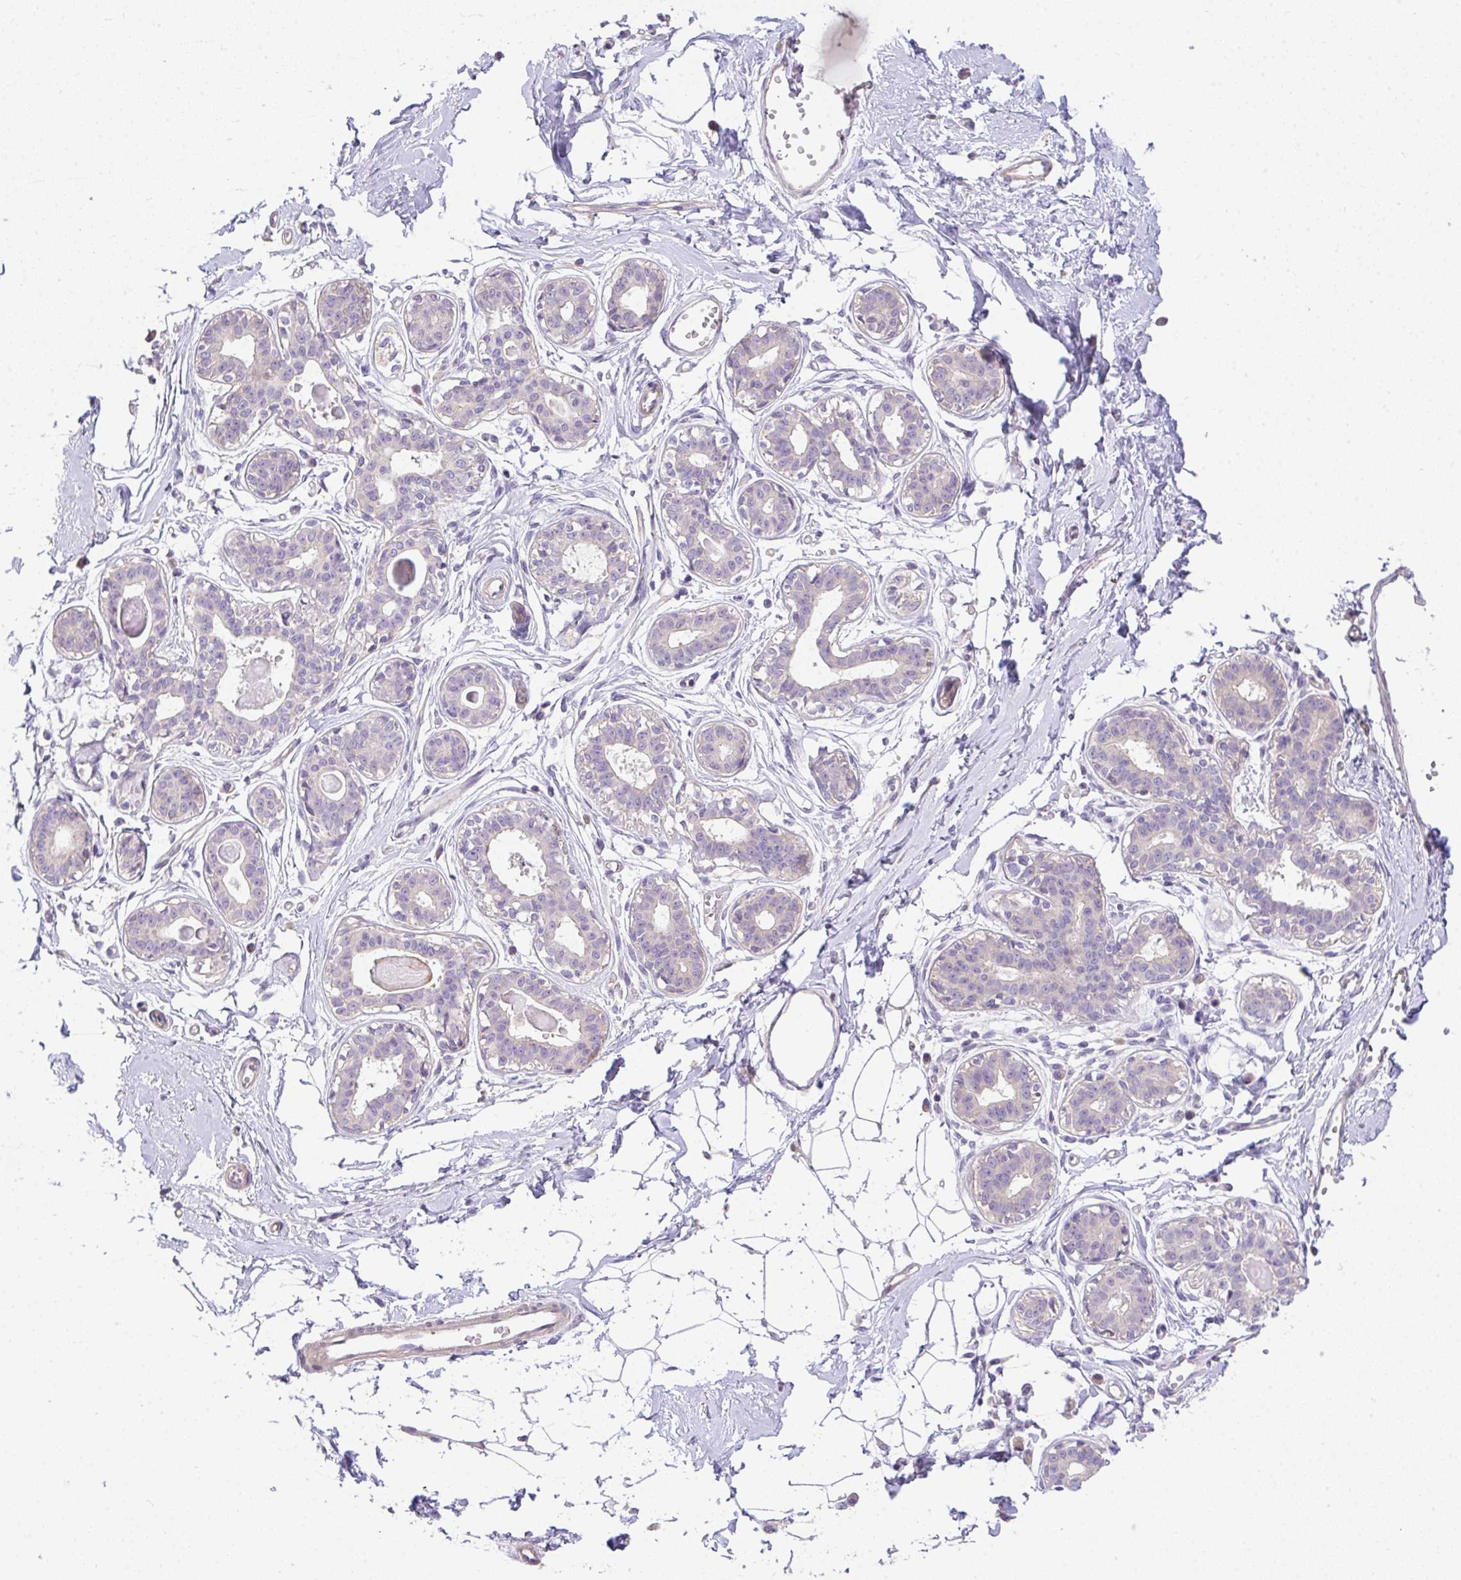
{"staining": {"intensity": "negative", "quantity": "none", "location": "none"}, "tissue": "breast", "cell_type": "Adipocytes", "image_type": "normal", "snomed": [{"axis": "morphology", "description": "Normal tissue, NOS"}, {"axis": "topography", "description": "Breast"}], "caption": "Image shows no significant protein expression in adipocytes of unremarkable breast. (Immunohistochemistry (ihc), brightfield microscopy, high magnification).", "gene": "FILIP1", "patient": {"sex": "female", "age": 45}}